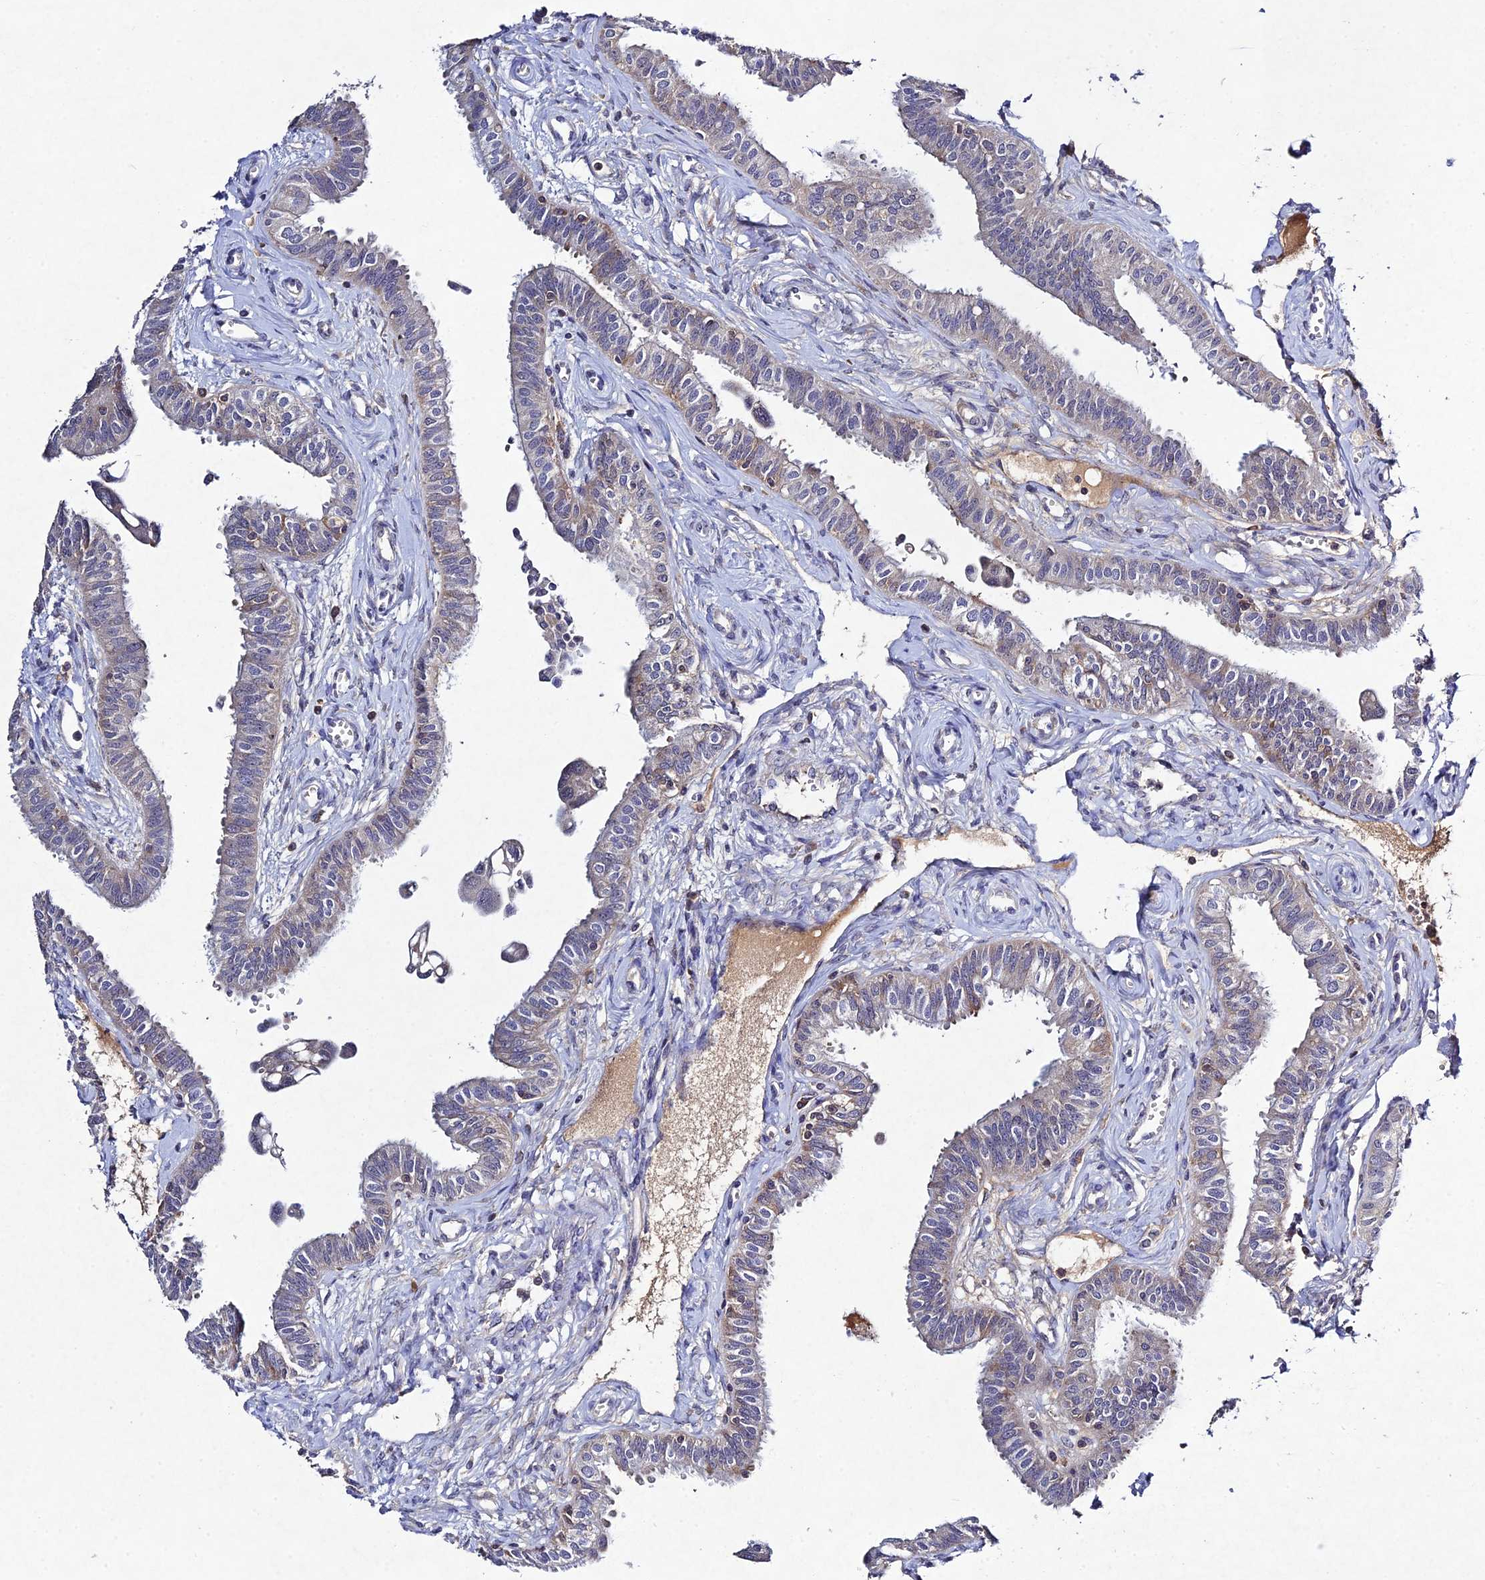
{"staining": {"intensity": "weak", "quantity": "25%-75%", "location": "cytoplasmic/membranous"}, "tissue": "fallopian tube", "cell_type": "Glandular cells", "image_type": "normal", "snomed": [{"axis": "morphology", "description": "Normal tissue, NOS"}, {"axis": "morphology", "description": "Carcinoma, NOS"}, {"axis": "topography", "description": "Fallopian tube"}, {"axis": "topography", "description": "Ovary"}], "caption": "Normal fallopian tube shows weak cytoplasmic/membranous staining in about 25%-75% of glandular cells.", "gene": "CHST5", "patient": {"sex": "female", "age": 59}}